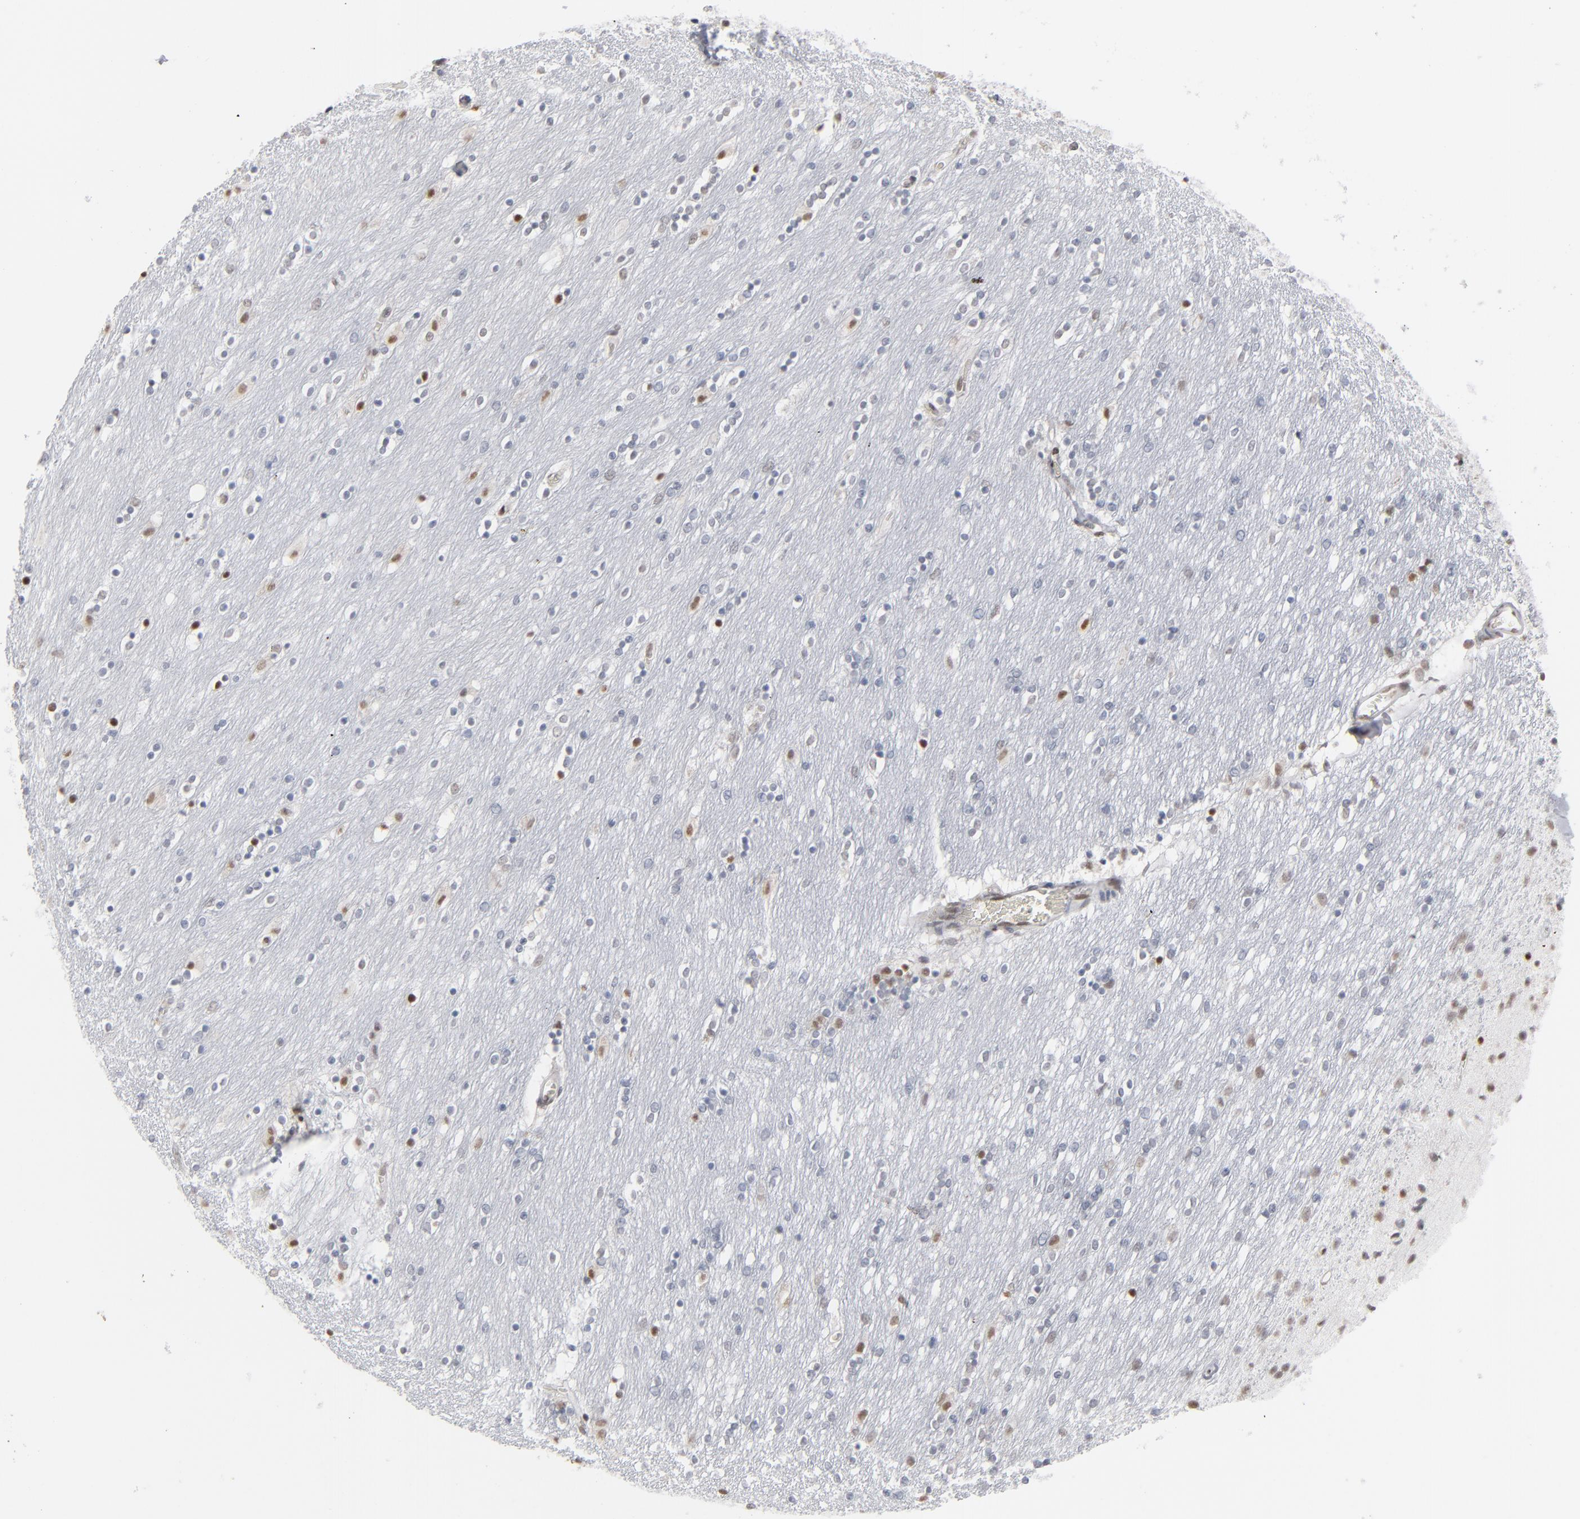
{"staining": {"intensity": "moderate", "quantity": "<25%", "location": "nuclear"}, "tissue": "caudate", "cell_type": "Glial cells", "image_type": "normal", "snomed": [{"axis": "morphology", "description": "Normal tissue, NOS"}, {"axis": "topography", "description": "Lateral ventricle wall"}], "caption": "Human caudate stained with a protein marker shows moderate staining in glial cells.", "gene": "IRF9", "patient": {"sex": "female", "age": 54}}